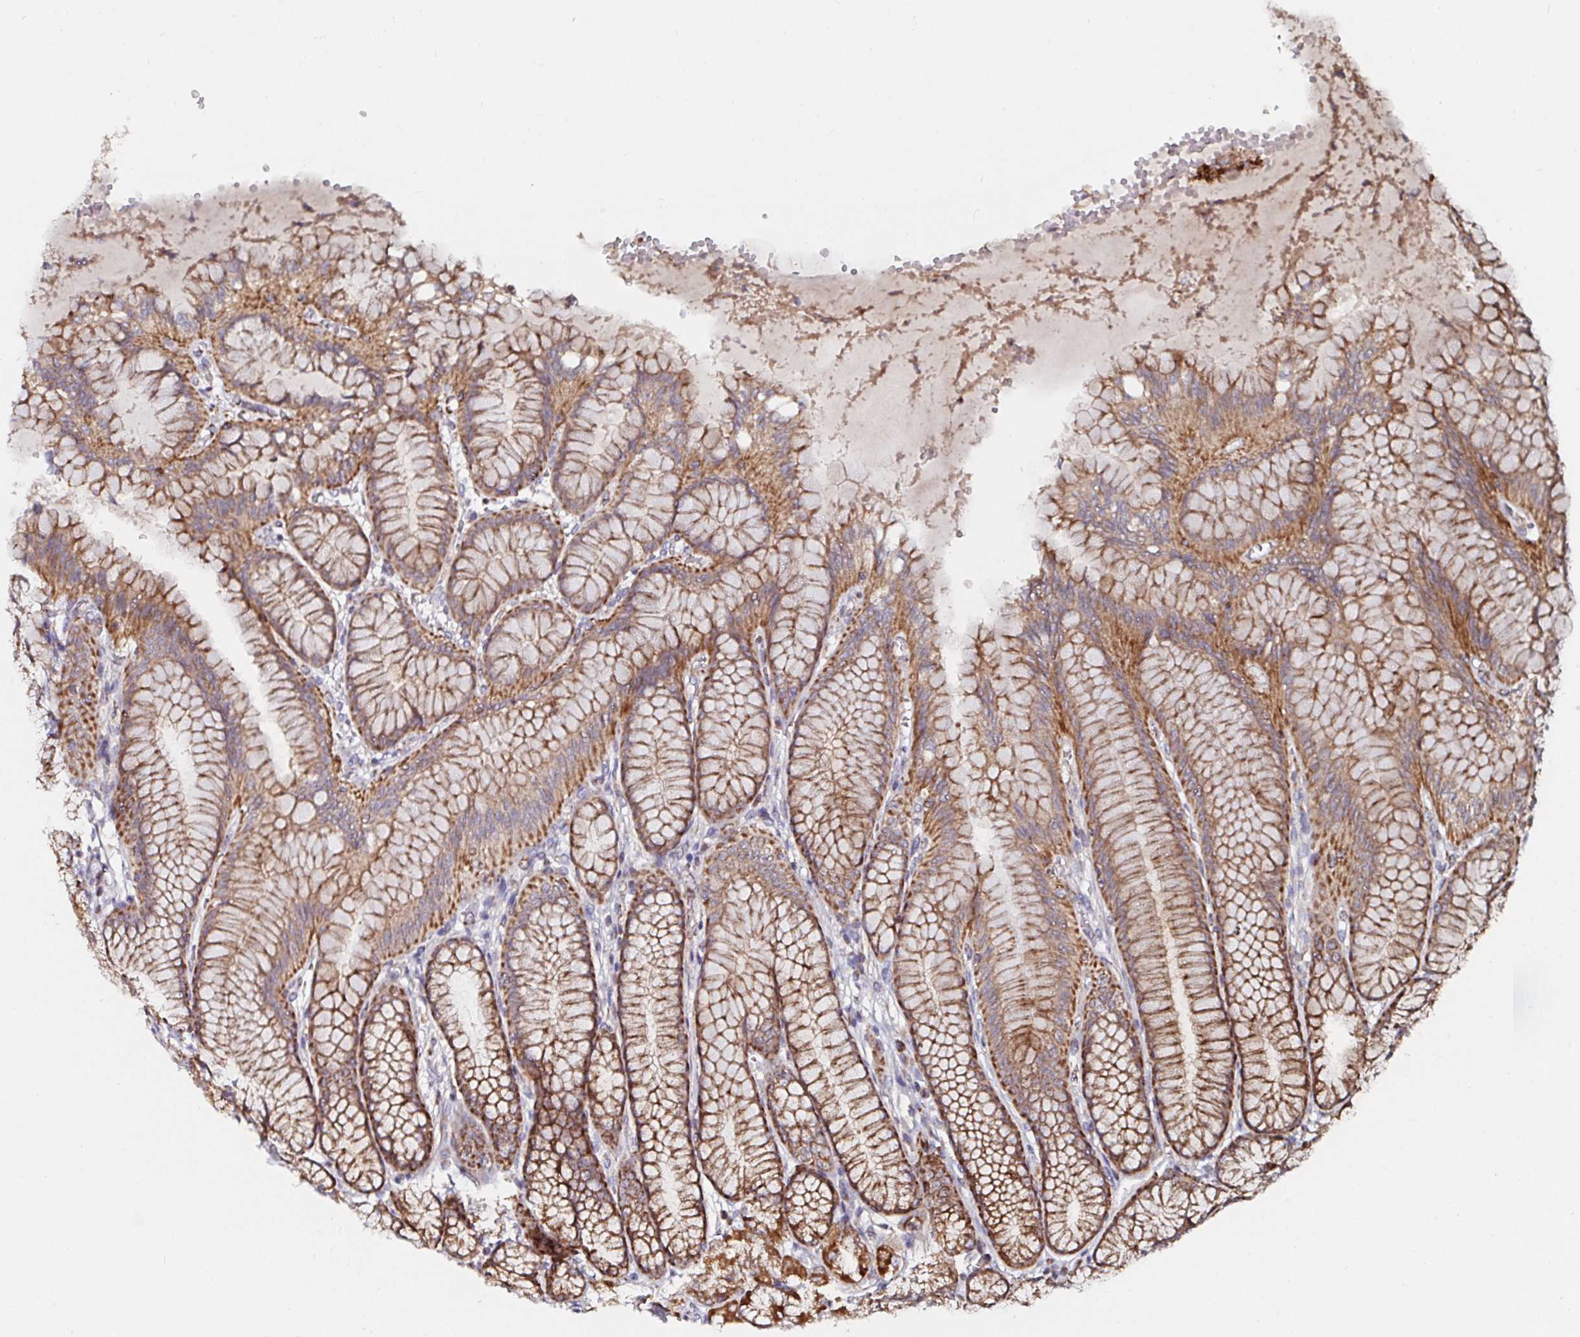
{"staining": {"intensity": "strong", "quantity": ">75%", "location": "cytoplasmic/membranous"}, "tissue": "stomach", "cell_type": "Glandular cells", "image_type": "normal", "snomed": [{"axis": "morphology", "description": "Normal tissue, NOS"}, {"axis": "topography", "description": "Stomach"}, {"axis": "topography", "description": "Stomach, lower"}], "caption": "This photomicrograph exhibits normal stomach stained with immunohistochemistry to label a protein in brown. The cytoplasmic/membranous of glandular cells show strong positivity for the protein. Nuclei are counter-stained blue.", "gene": "ATAD3A", "patient": {"sex": "male", "age": 76}}